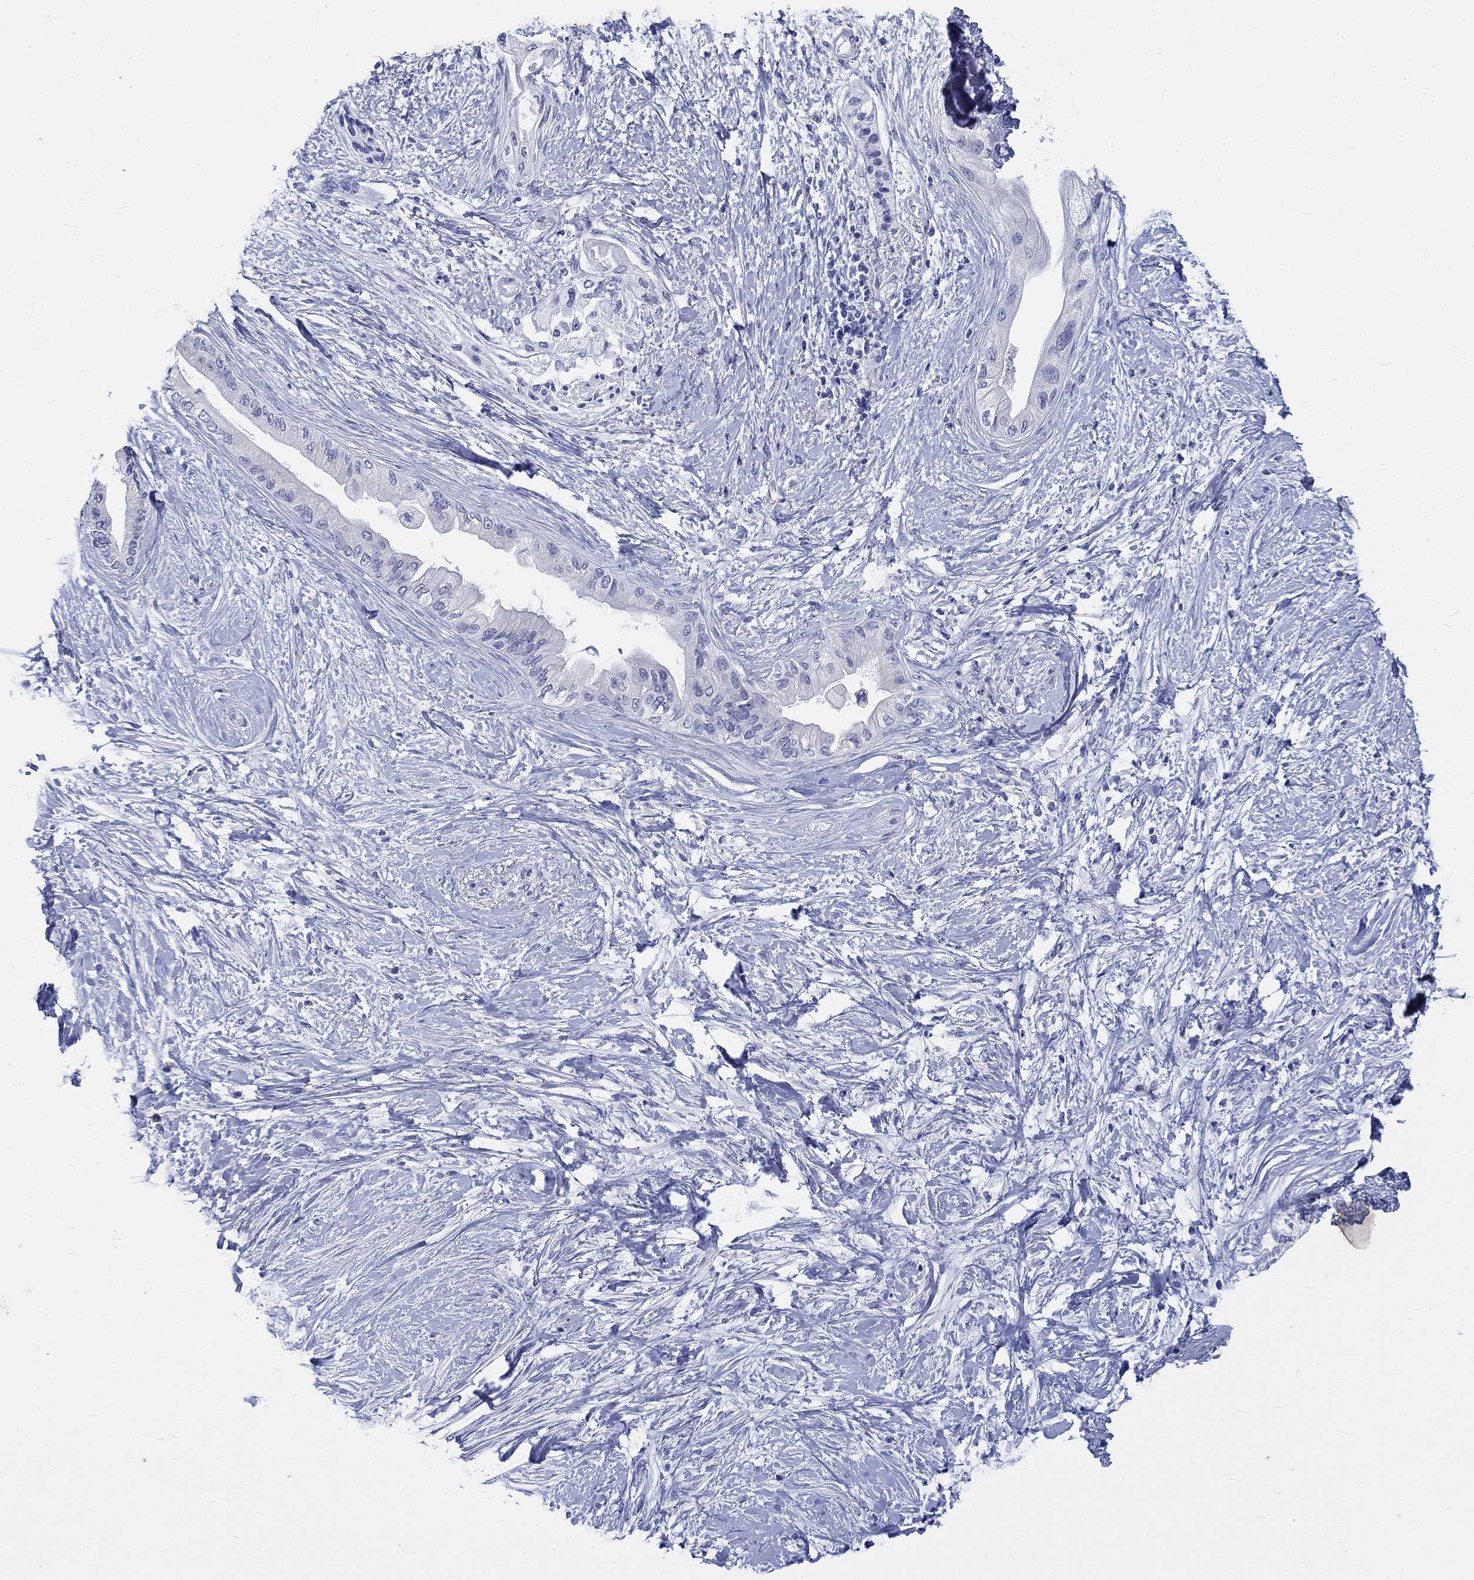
{"staining": {"intensity": "negative", "quantity": "none", "location": "none"}, "tissue": "pancreatic cancer", "cell_type": "Tumor cells", "image_type": "cancer", "snomed": [{"axis": "morphology", "description": "Normal tissue, NOS"}, {"axis": "morphology", "description": "Adenocarcinoma, NOS"}, {"axis": "topography", "description": "Pancreas"}, {"axis": "topography", "description": "Duodenum"}], "caption": "High magnification brightfield microscopy of pancreatic adenocarcinoma stained with DAB (3,3'-diaminobenzidine) (brown) and counterstained with hematoxylin (blue): tumor cells show no significant positivity.", "gene": "KRT76", "patient": {"sex": "female", "age": 60}}